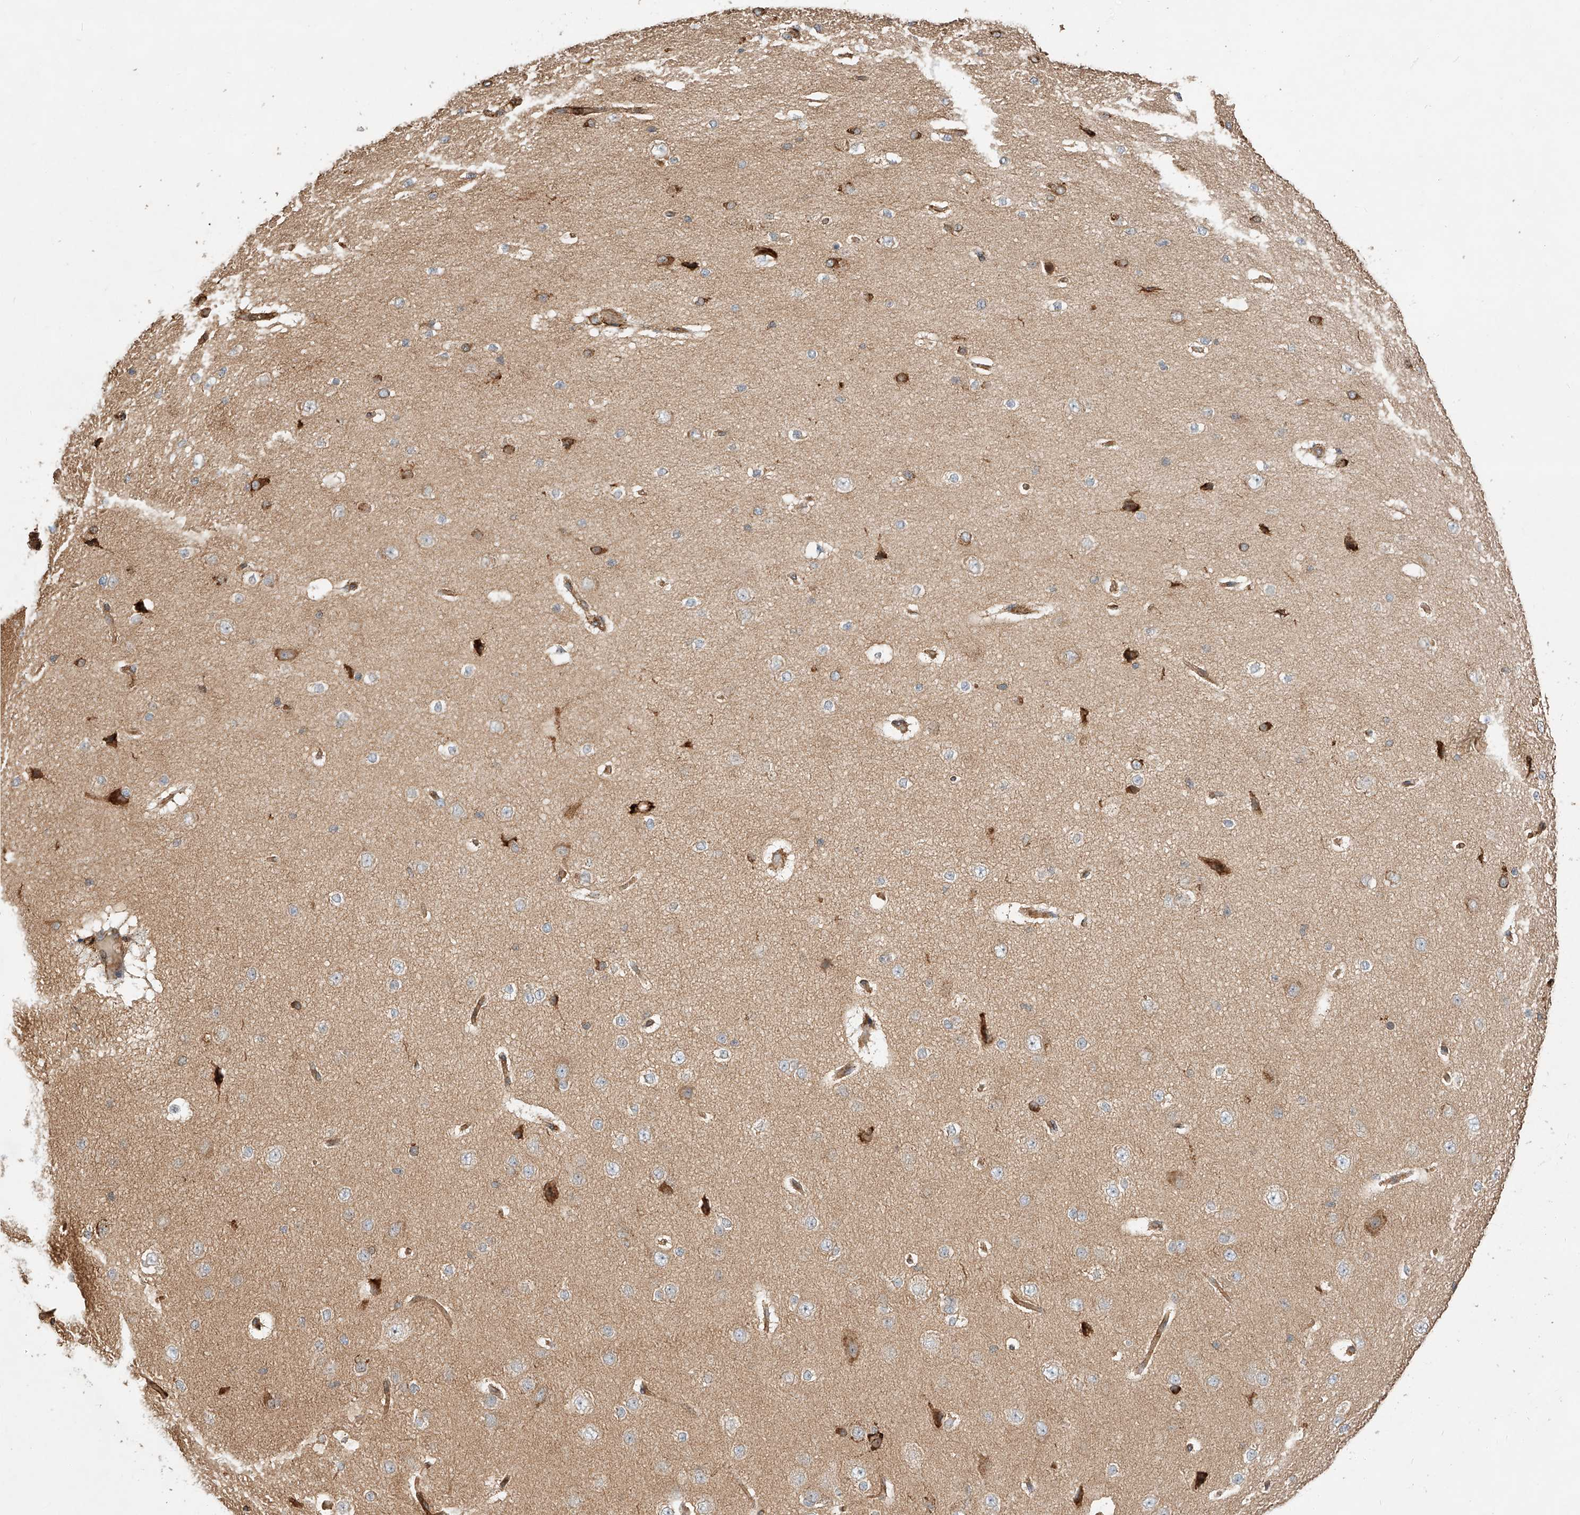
{"staining": {"intensity": "moderate", "quantity": "25%-75%", "location": "cytoplasmic/membranous"}, "tissue": "cerebral cortex", "cell_type": "Endothelial cells", "image_type": "normal", "snomed": [{"axis": "morphology", "description": "Normal tissue, NOS"}, {"axis": "morphology", "description": "Developmental malformation"}, {"axis": "topography", "description": "Cerebral cortex"}], "caption": "Immunohistochemical staining of unremarkable human cerebral cortex reveals moderate cytoplasmic/membranous protein staining in approximately 25%-75% of endothelial cells. The staining is performed using DAB brown chromogen to label protein expression. The nuclei are counter-stained blue using hematoxylin.", "gene": "ZNF84", "patient": {"sex": "female", "age": 30}}